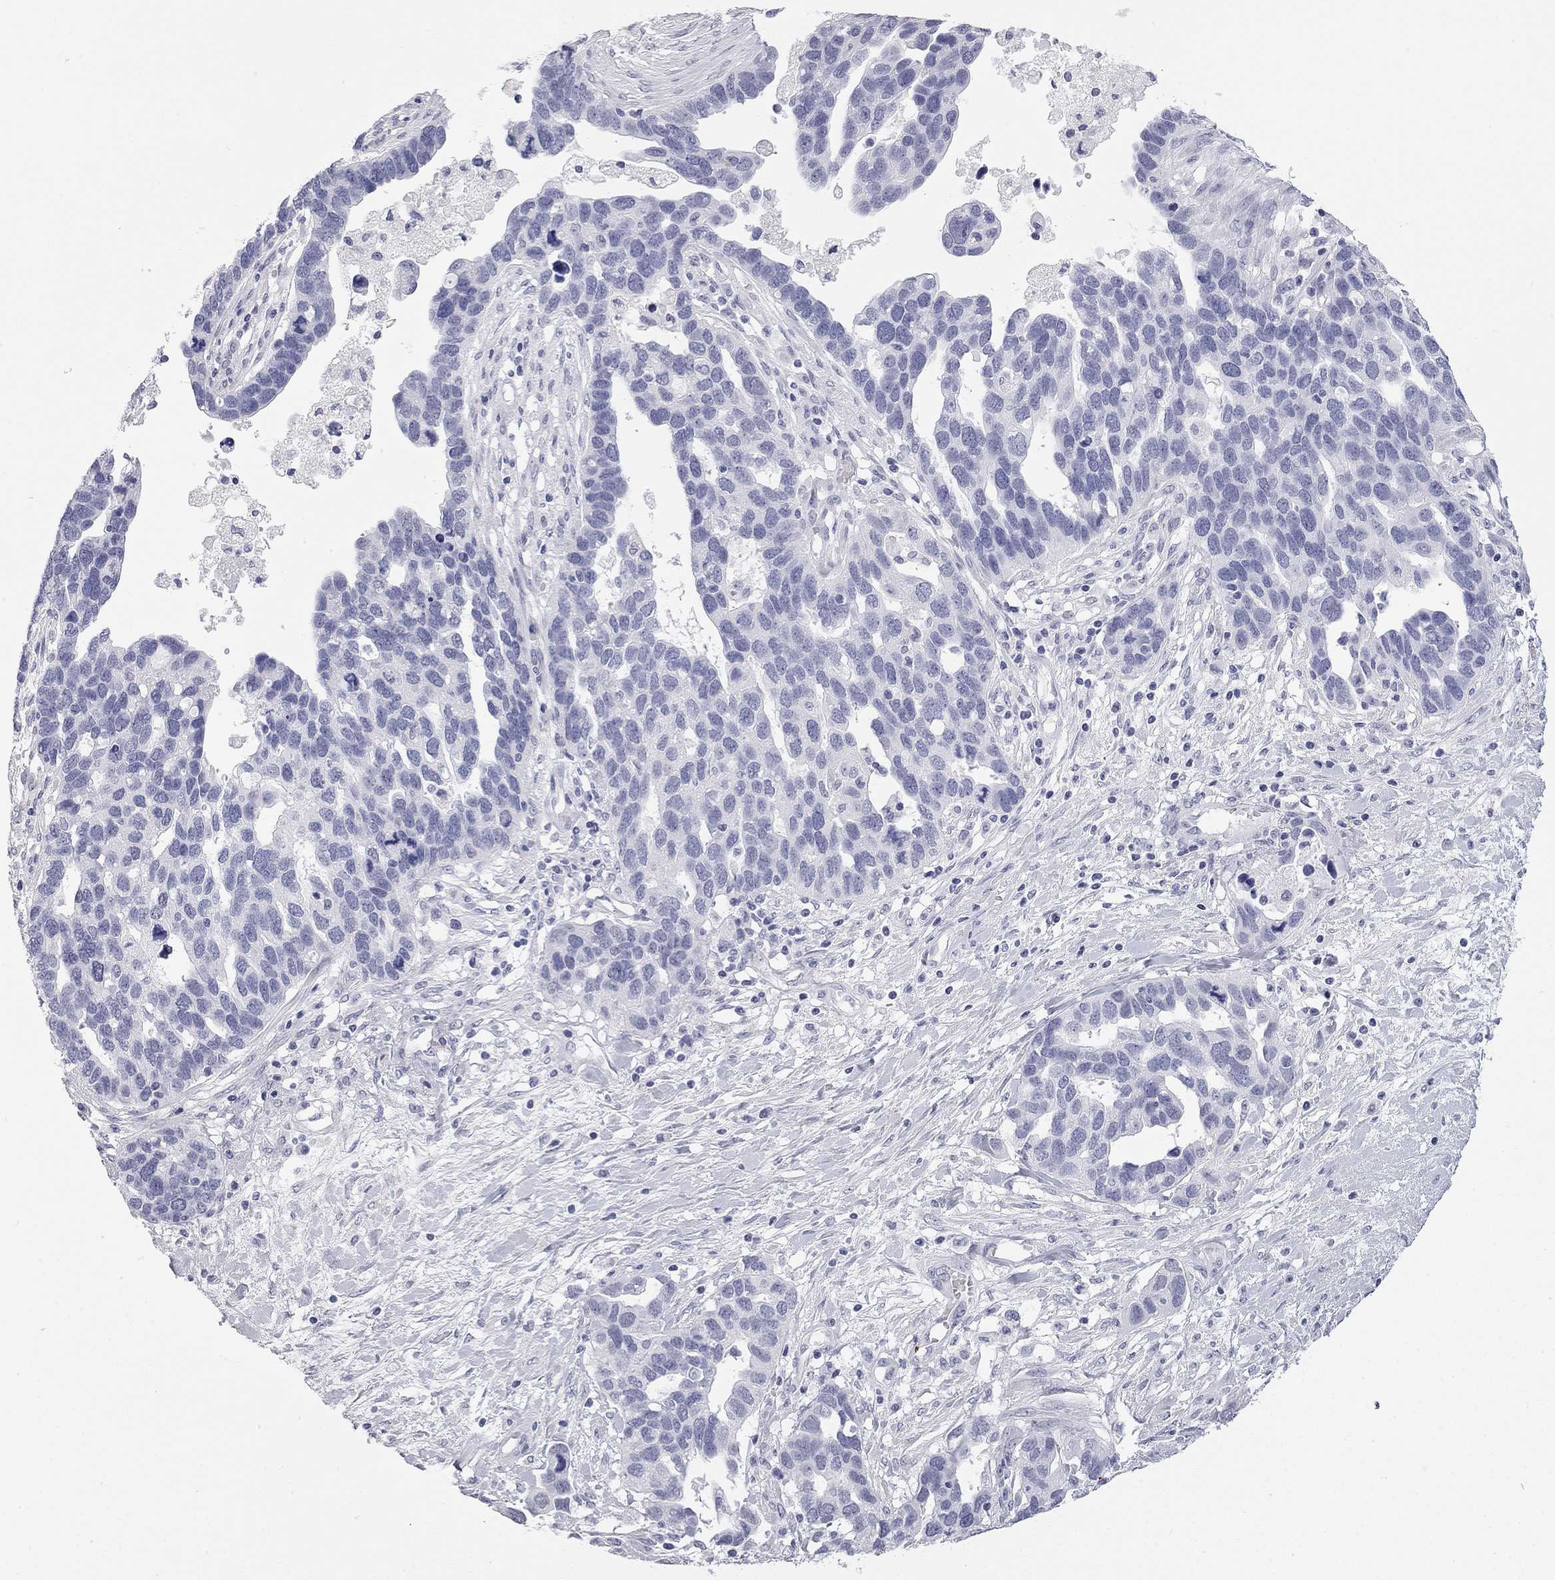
{"staining": {"intensity": "negative", "quantity": "none", "location": "none"}, "tissue": "ovarian cancer", "cell_type": "Tumor cells", "image_type": "cancer", "snomed": [{"axis": "morphology", "description": "Cystadenocarcinoma, serous, NOS"}, {"axis": "topography", "description": "Ovary"}], "caption": "Immunohistochemistry histopathology image of neoplastic tissue: human ovarian serous cystadenocarcinoma stained with DAB reveals no significant protein positivity in tumor cells.", "gene": "AK8", "patient": {"sex": "female", "age": 54}}